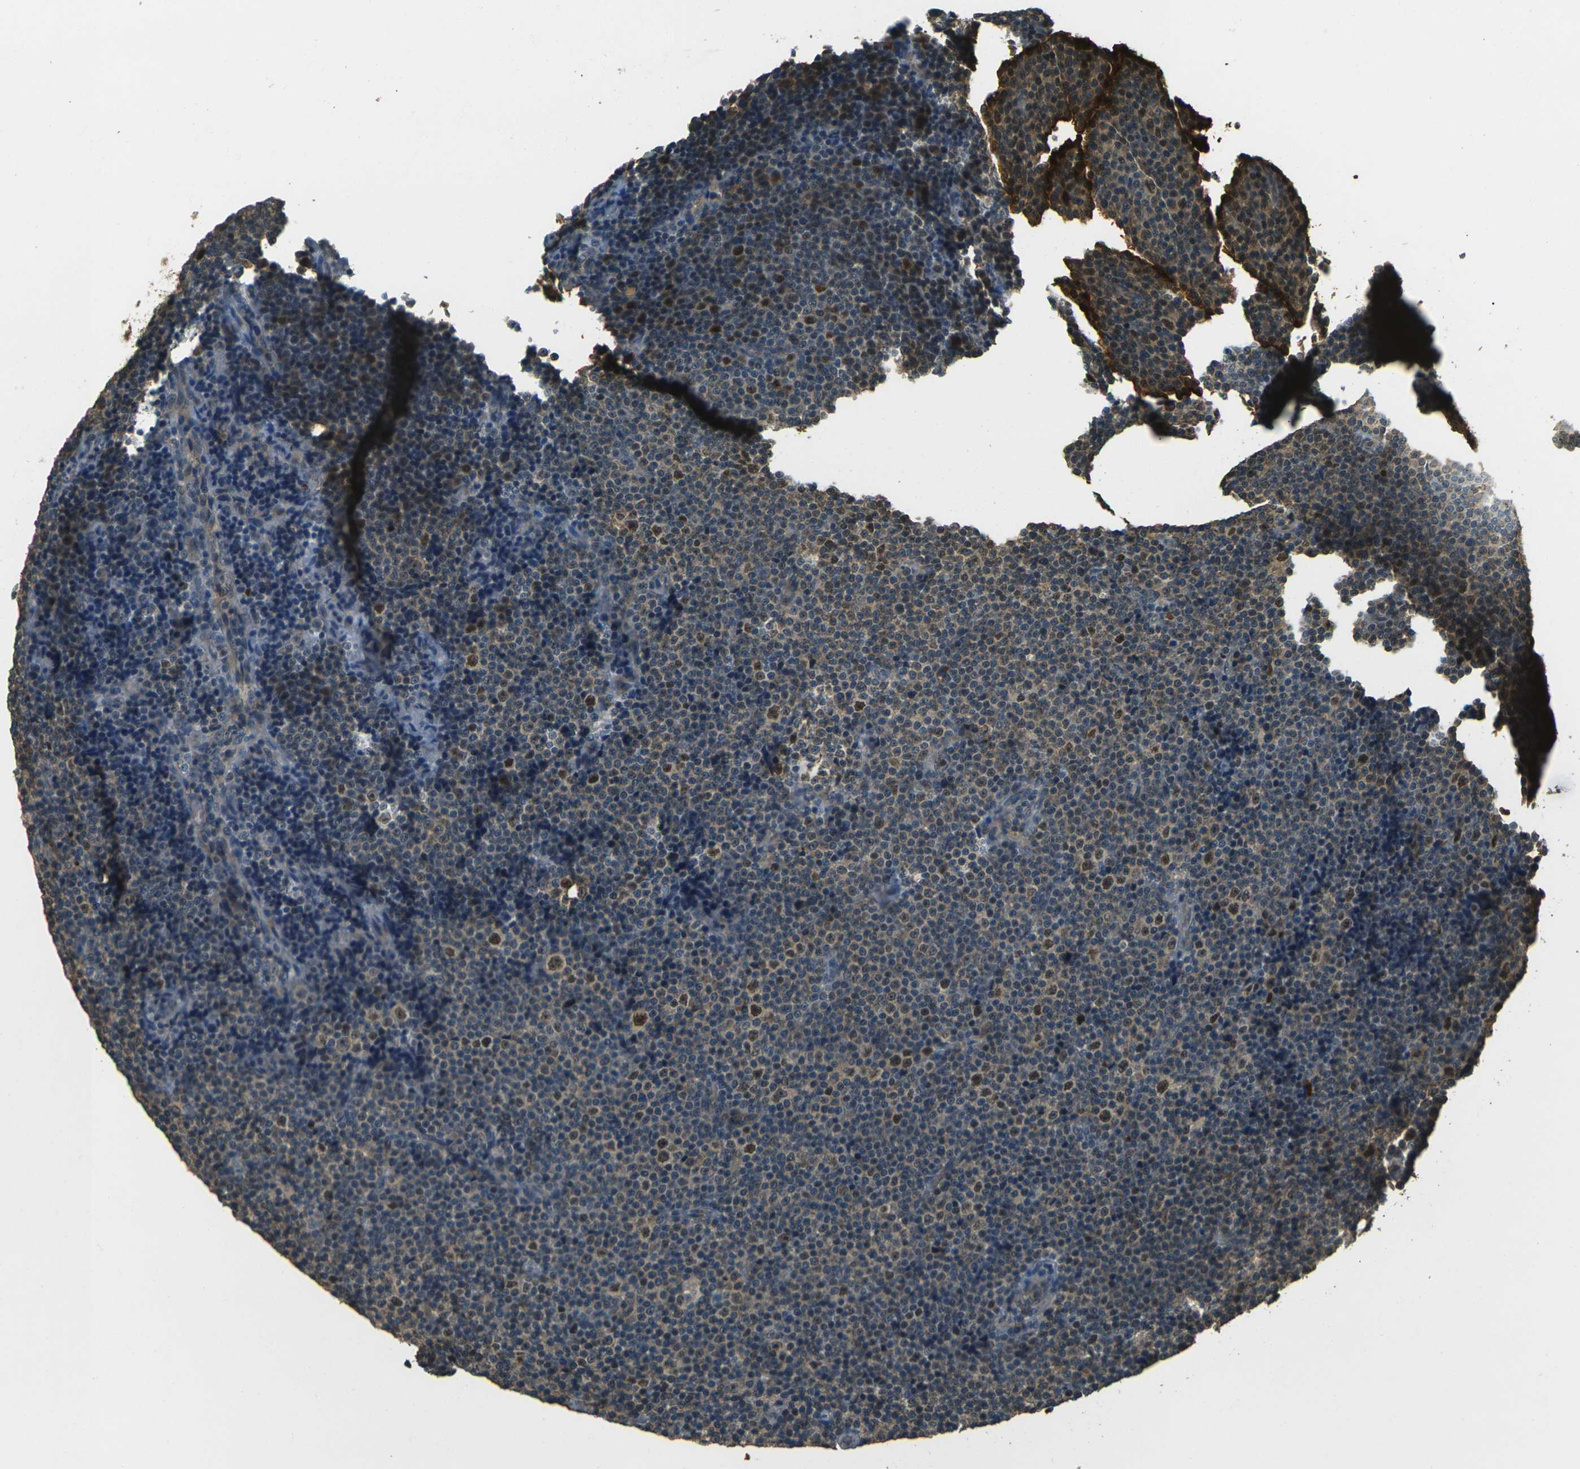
{"staining": {"intensity": "moderate", "quantity": "25%-75%", "location": "cytoplasmic/membranous,nuclear"}, "tissue": "lymphoma", "cell_type": "Tumor cells", "image_type": "cancer", "snomed": [{"axis": "morphology", "description": "Malignant lymphoma, non-Hodgkin's type, Low grade"}, {"axis": "topography", "description": "Lymph node"}], "caption": "DAB (3,3'-diaminobenzidine) immunohistochemical staining of human low-grade malignant lymphoma, non-Hodgkin's type demonstrates moderate cytoplasmic/membranous and nuclear protein expression in about 25%-75% of tumor cells.", "gene": "TOR1A", "patient": {"sex": "female", "age": 67}}